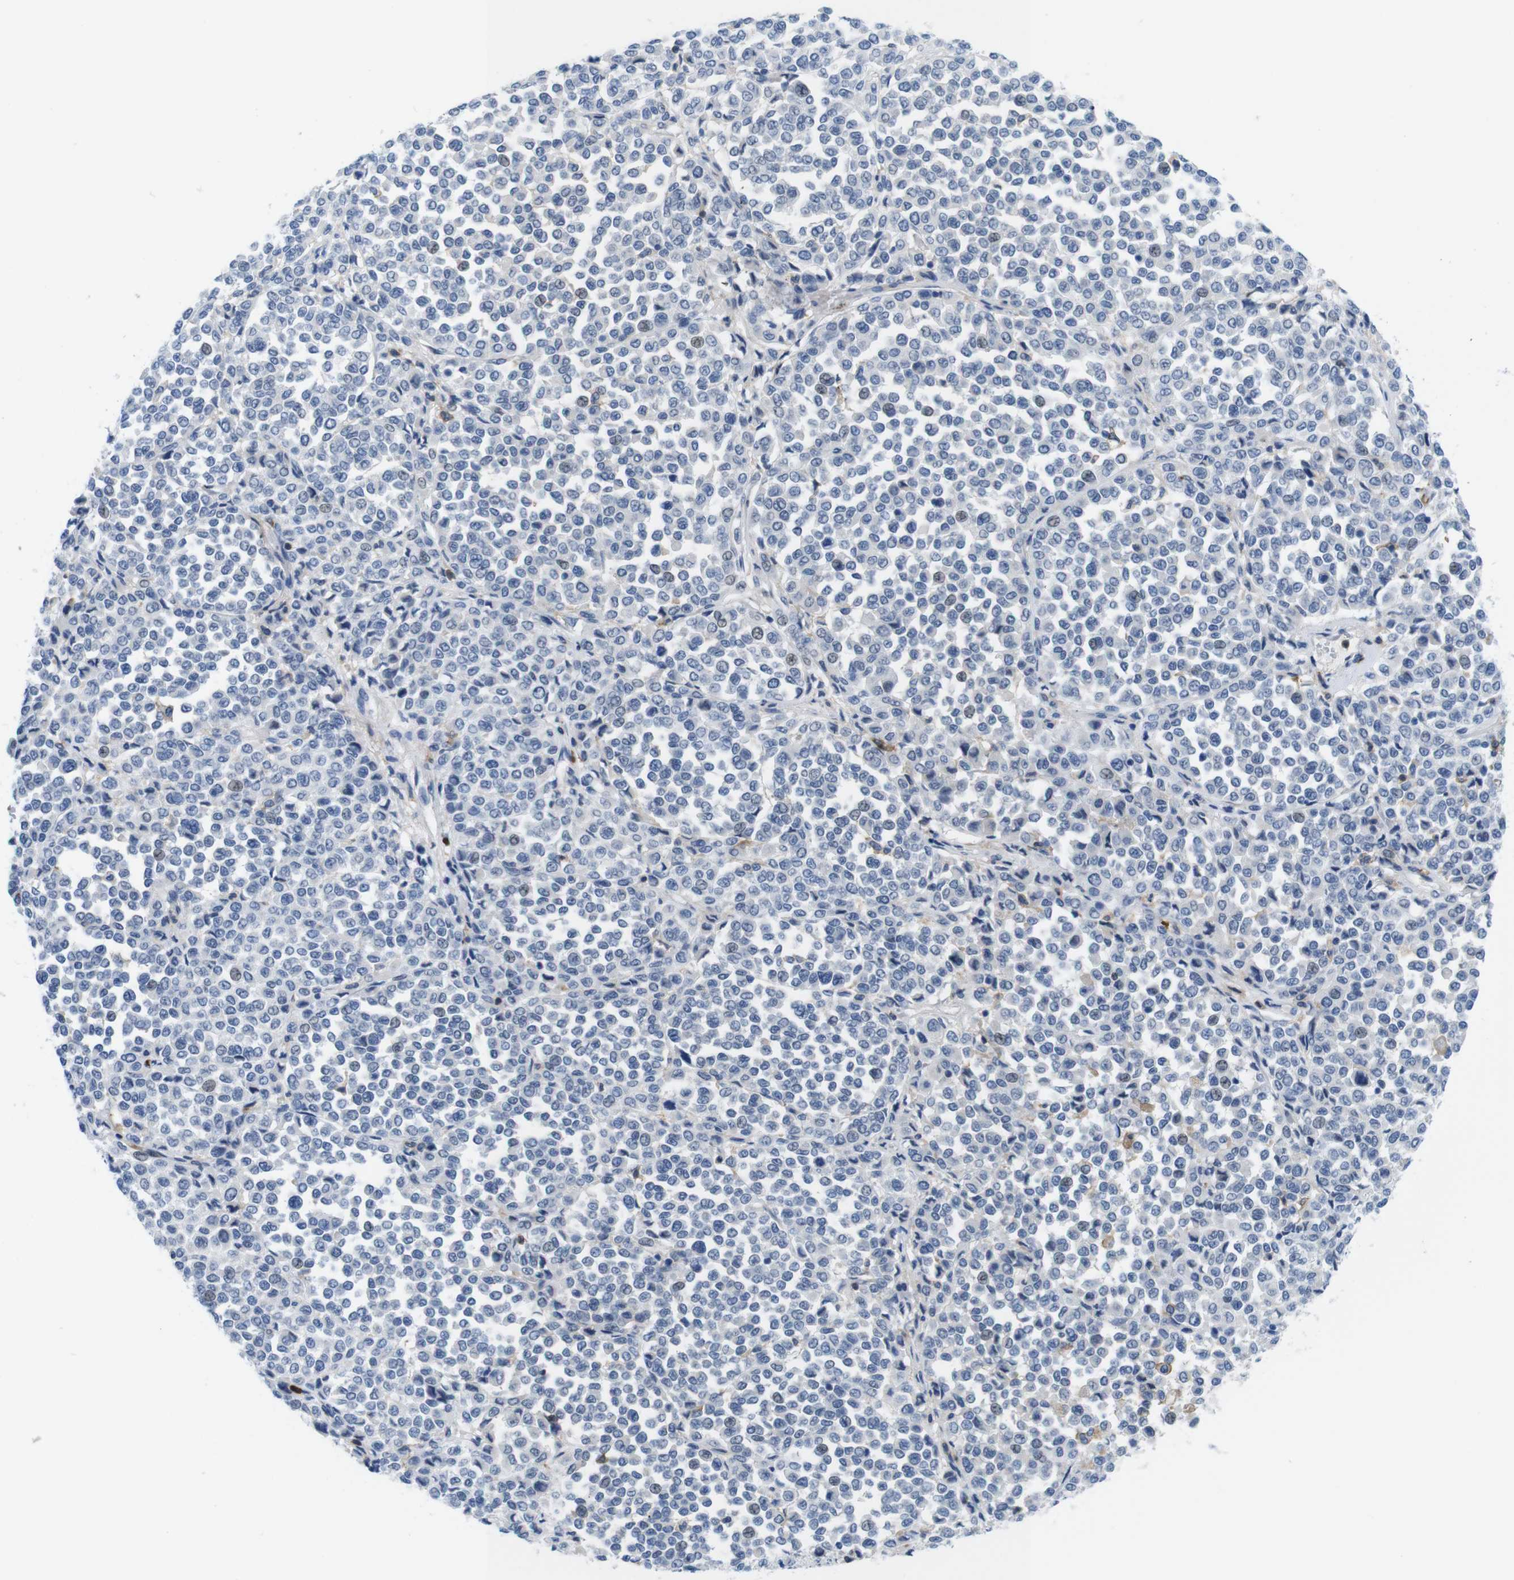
{"staining": {"intensity": "negative", "quantity": "none", "location": "none"}, "tissue": "melanoma", "cell_type": "Tumor cells", "image_type": "cancer", "snomed": [{"axis": "morphology", "description": "Malignant melanoma, Metastatic site"}, {"axis": "topography", "description": "Pancreas"}], "caption": "IHC of malignant melanoma (metastatic site) demonstrates no positivity in tumor cells.", "gene": "CD300C", "patient": {"sex": "female", "age": 30}}